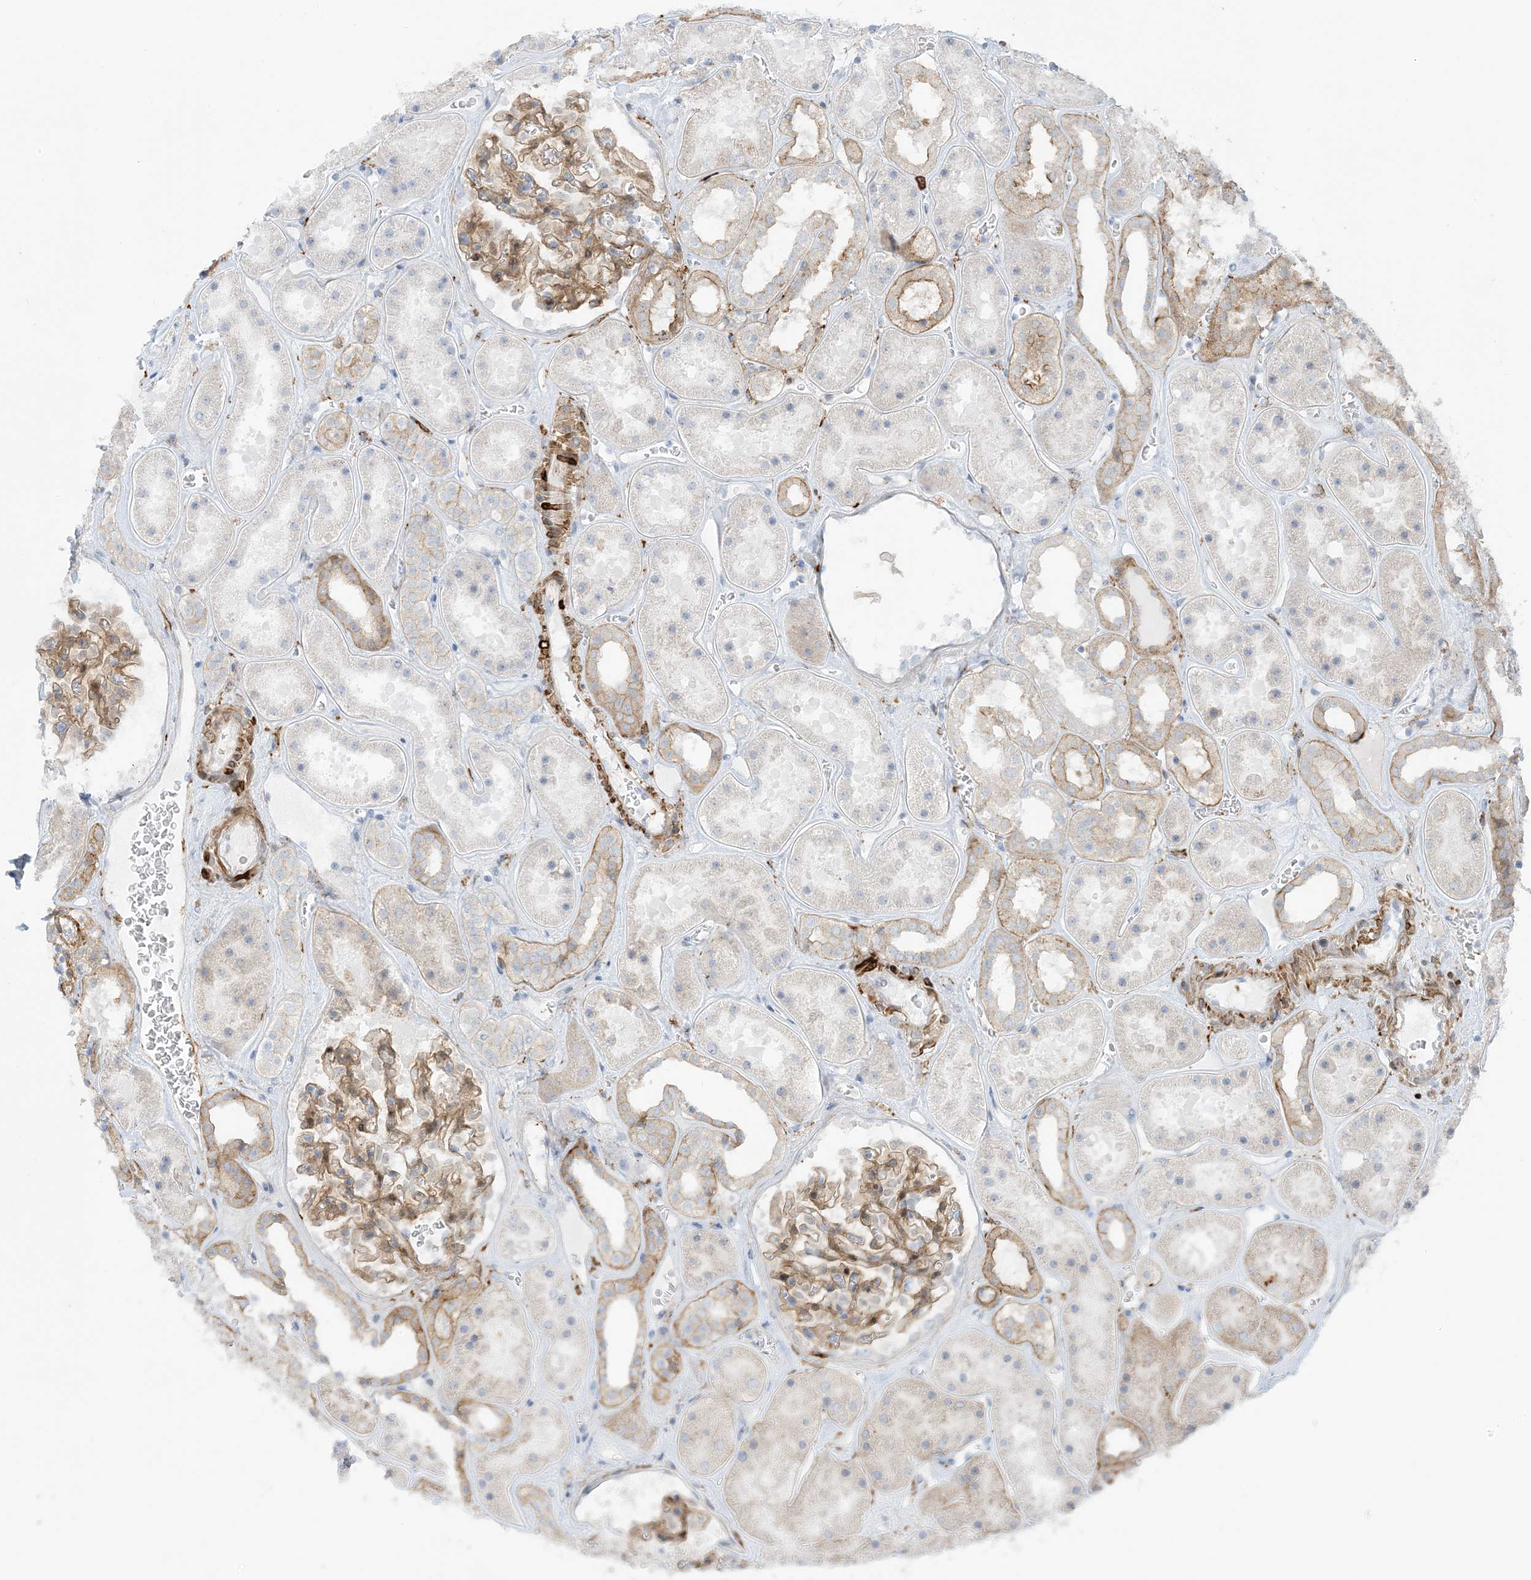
{"staining": {"intensity": "moderate", "quantity": ">75%", "location": "cytoplasmic/membranous"}, "tissue": "kidney", "cell_type": "Cells in glomeruli", "image_type": "normal", "snomed": [{"axis": "morphology", "description": "Normal tissue, NOS"}, {"axis": "topography", "description": "Kidney"}], "caption": "Immunohistochemistry (IHC) of unremarkable kidney shows medium levels of moderate cytoplasmic/membranous expression in approximately >75% of cells in glomeruli.", "gene": "ICMT", "patient": {"sex": "female", "age": 41}}